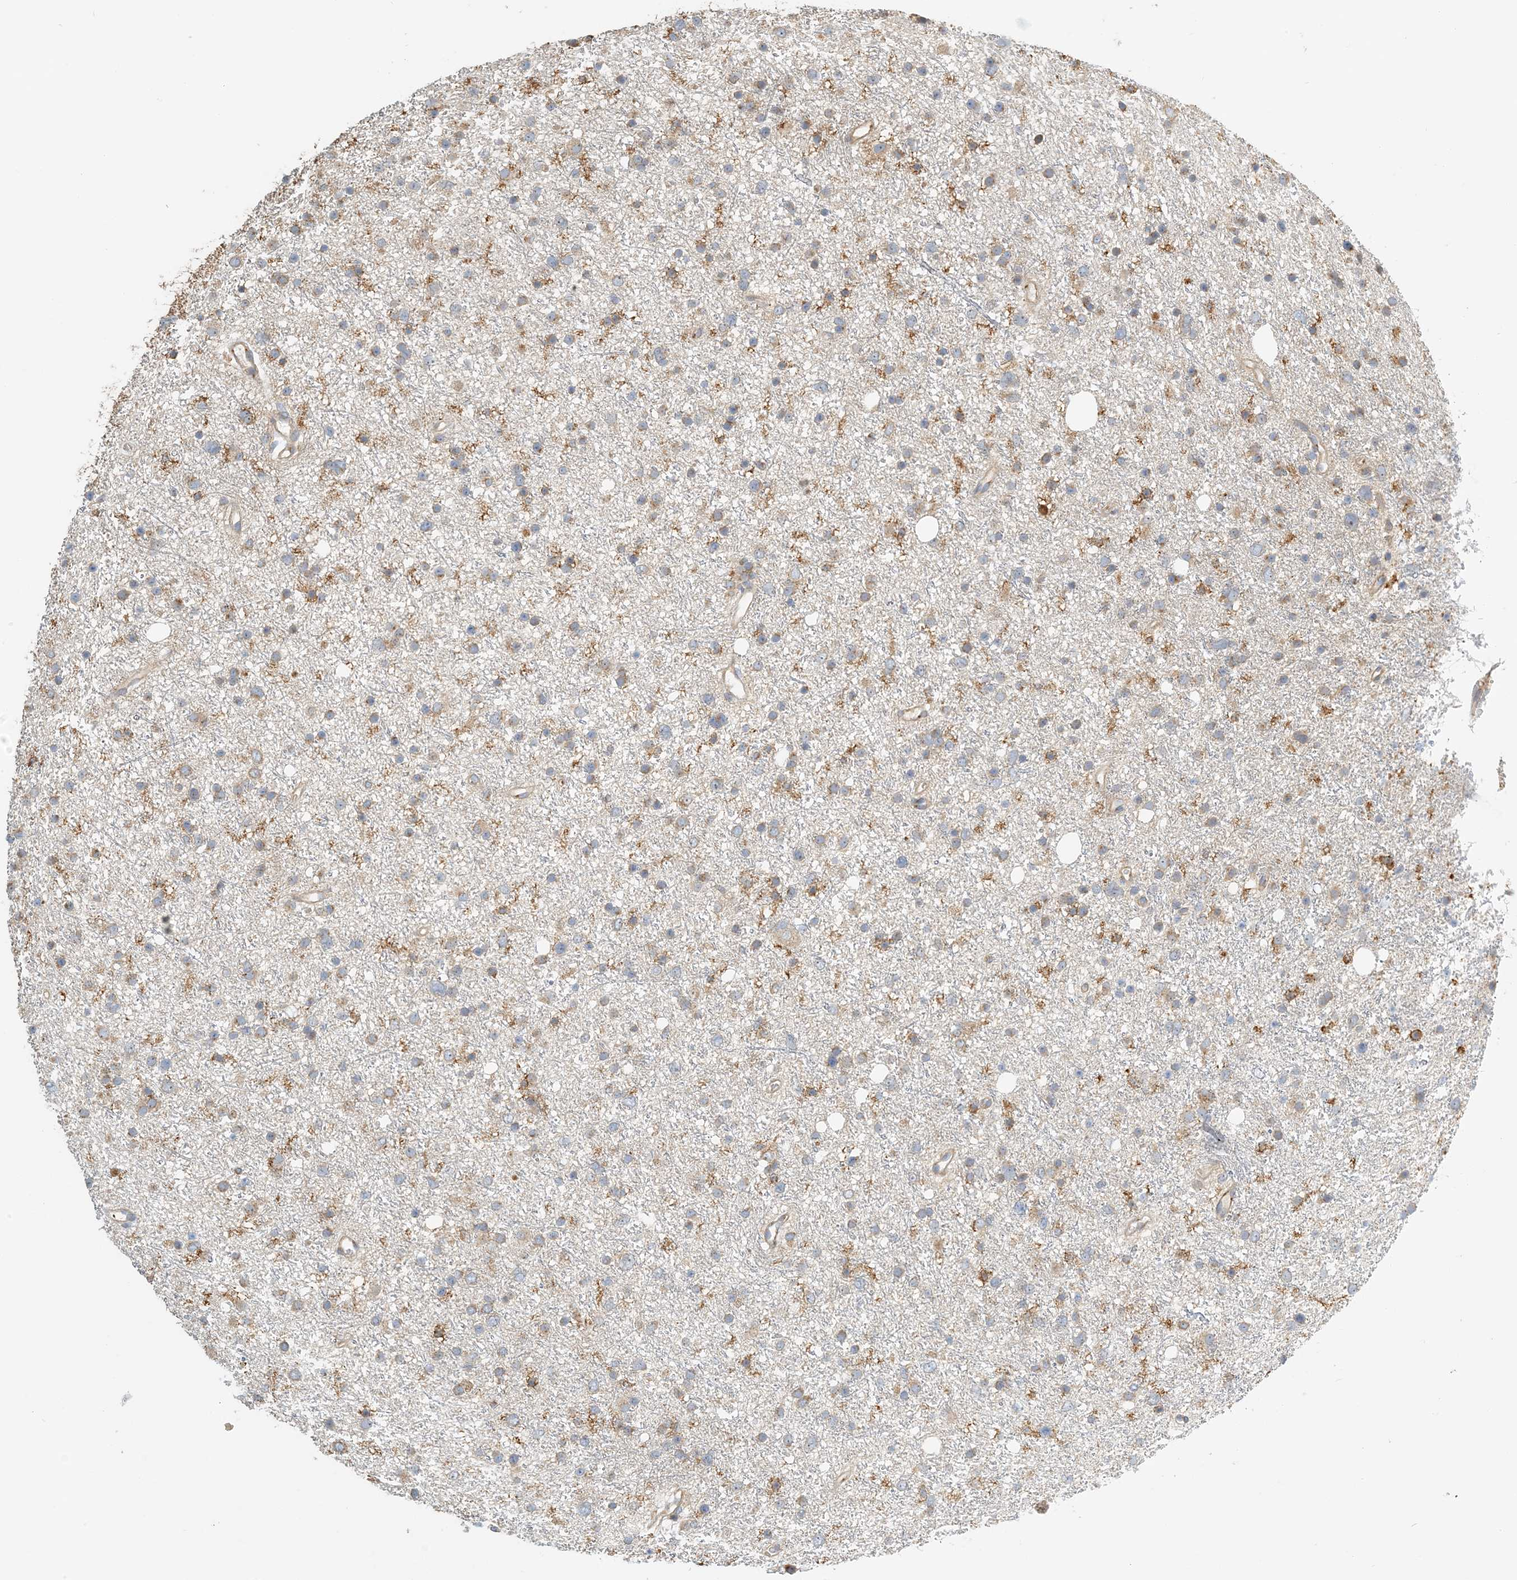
{"staining": {"intensity": "weak", "quantity": ">75%", "location": "cytoplasmic/membranous"}, "tissue": "glioma", "cell_type": "Tumor cells", "image_type": "cancer", "snomed": [{"axis": "morphology", "description": "Glioma, malignant, Low grade"}, {"axis": "topography", "description": "Cerebral cortex"}], "caption": "Protein analysis of glioma tissue shows weak cytoplasmic/membranous positivity in about >75% of tumor cells.", "gene": "COLEC11", "patient": {"sex": "female", "age": 39}}